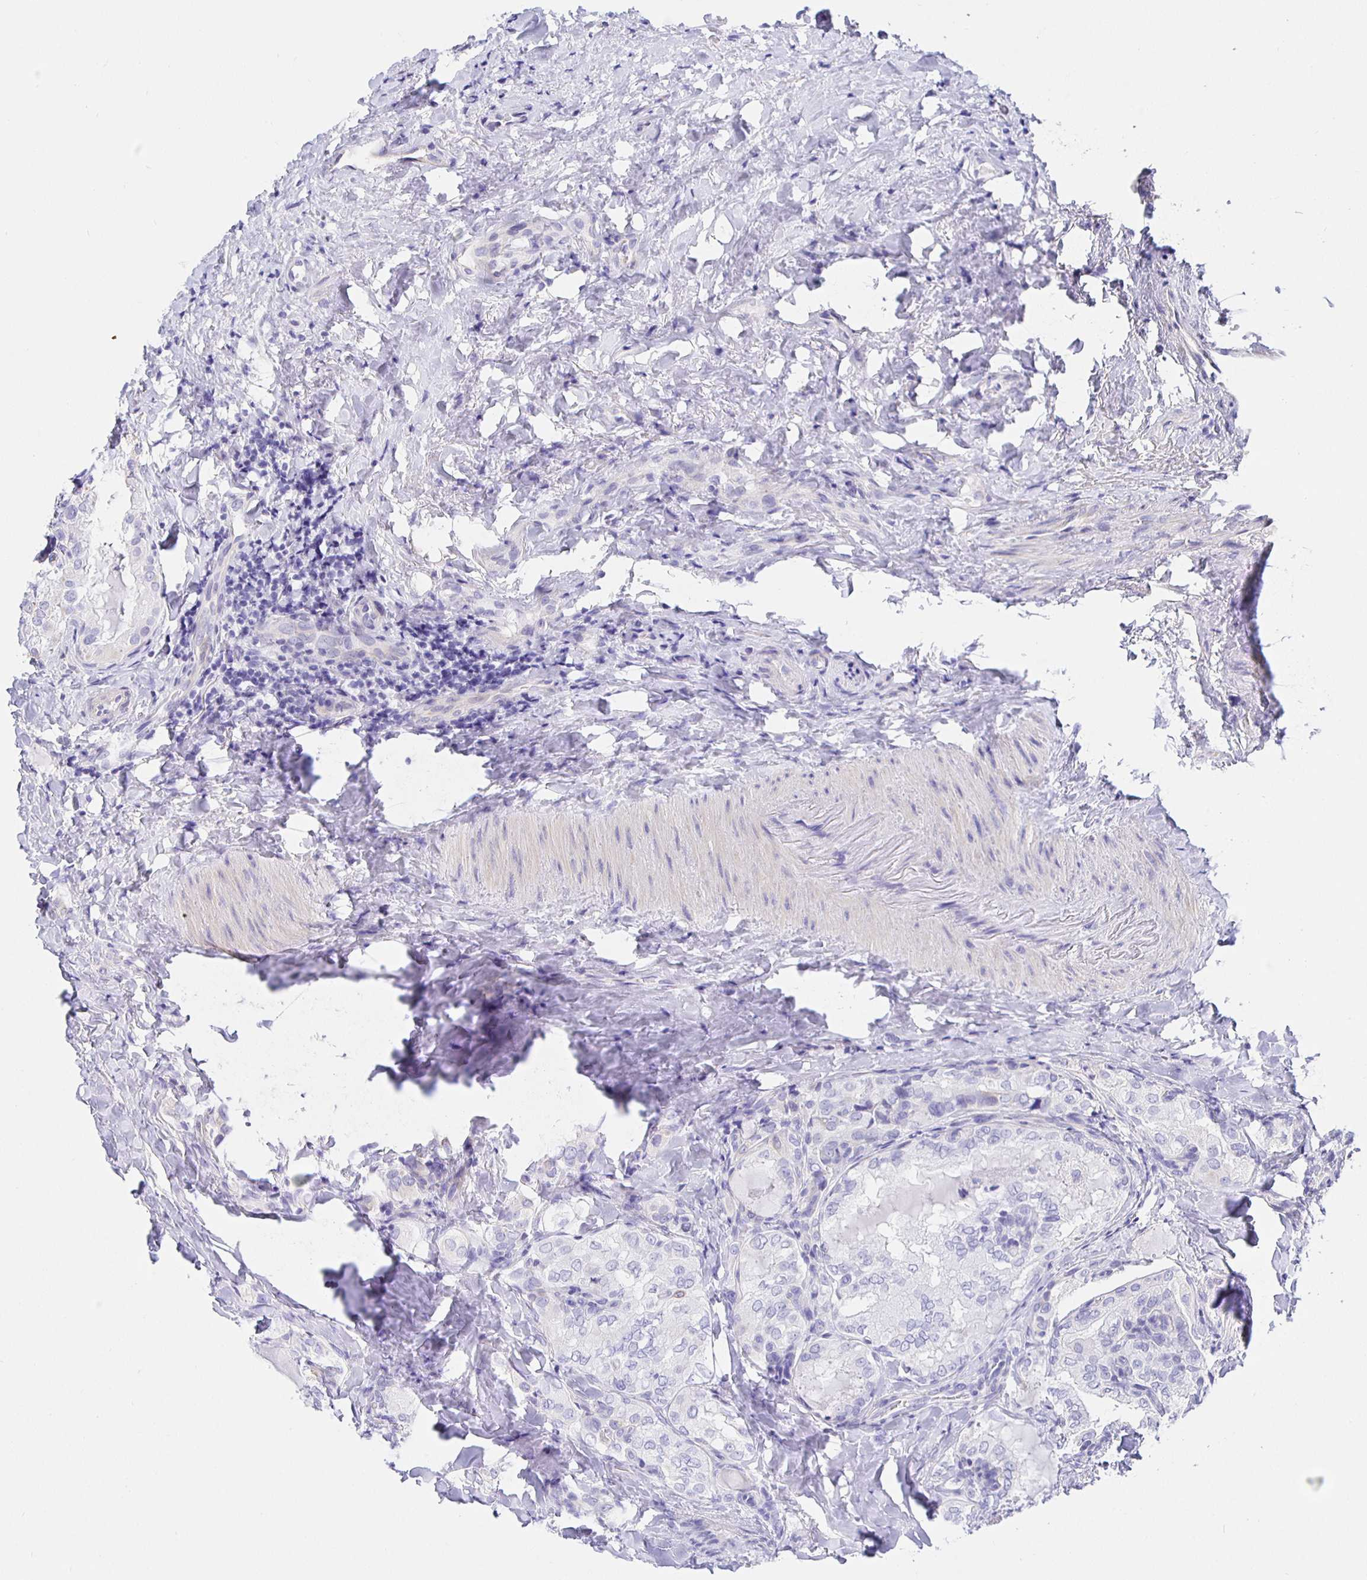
{"staining": {"intensity": "negative", "quantity": "none", "location": "none"}, "tissue": "thyroid cancer", "cell_type": "Tumor cells", "image_type": "cancer", "snomed": [{"axis": "morphology", "description": "Papillary adenocarcinoma, NOS"}, {"axis": "topography", "description": "Thyroid gland"}], "caption": "The image shows no significant positivity in tumor cells of papillary adenocarcinoma (thyroid).", "gene": "HSPA4L", "patient": {"sex": "female", "age": 75}}